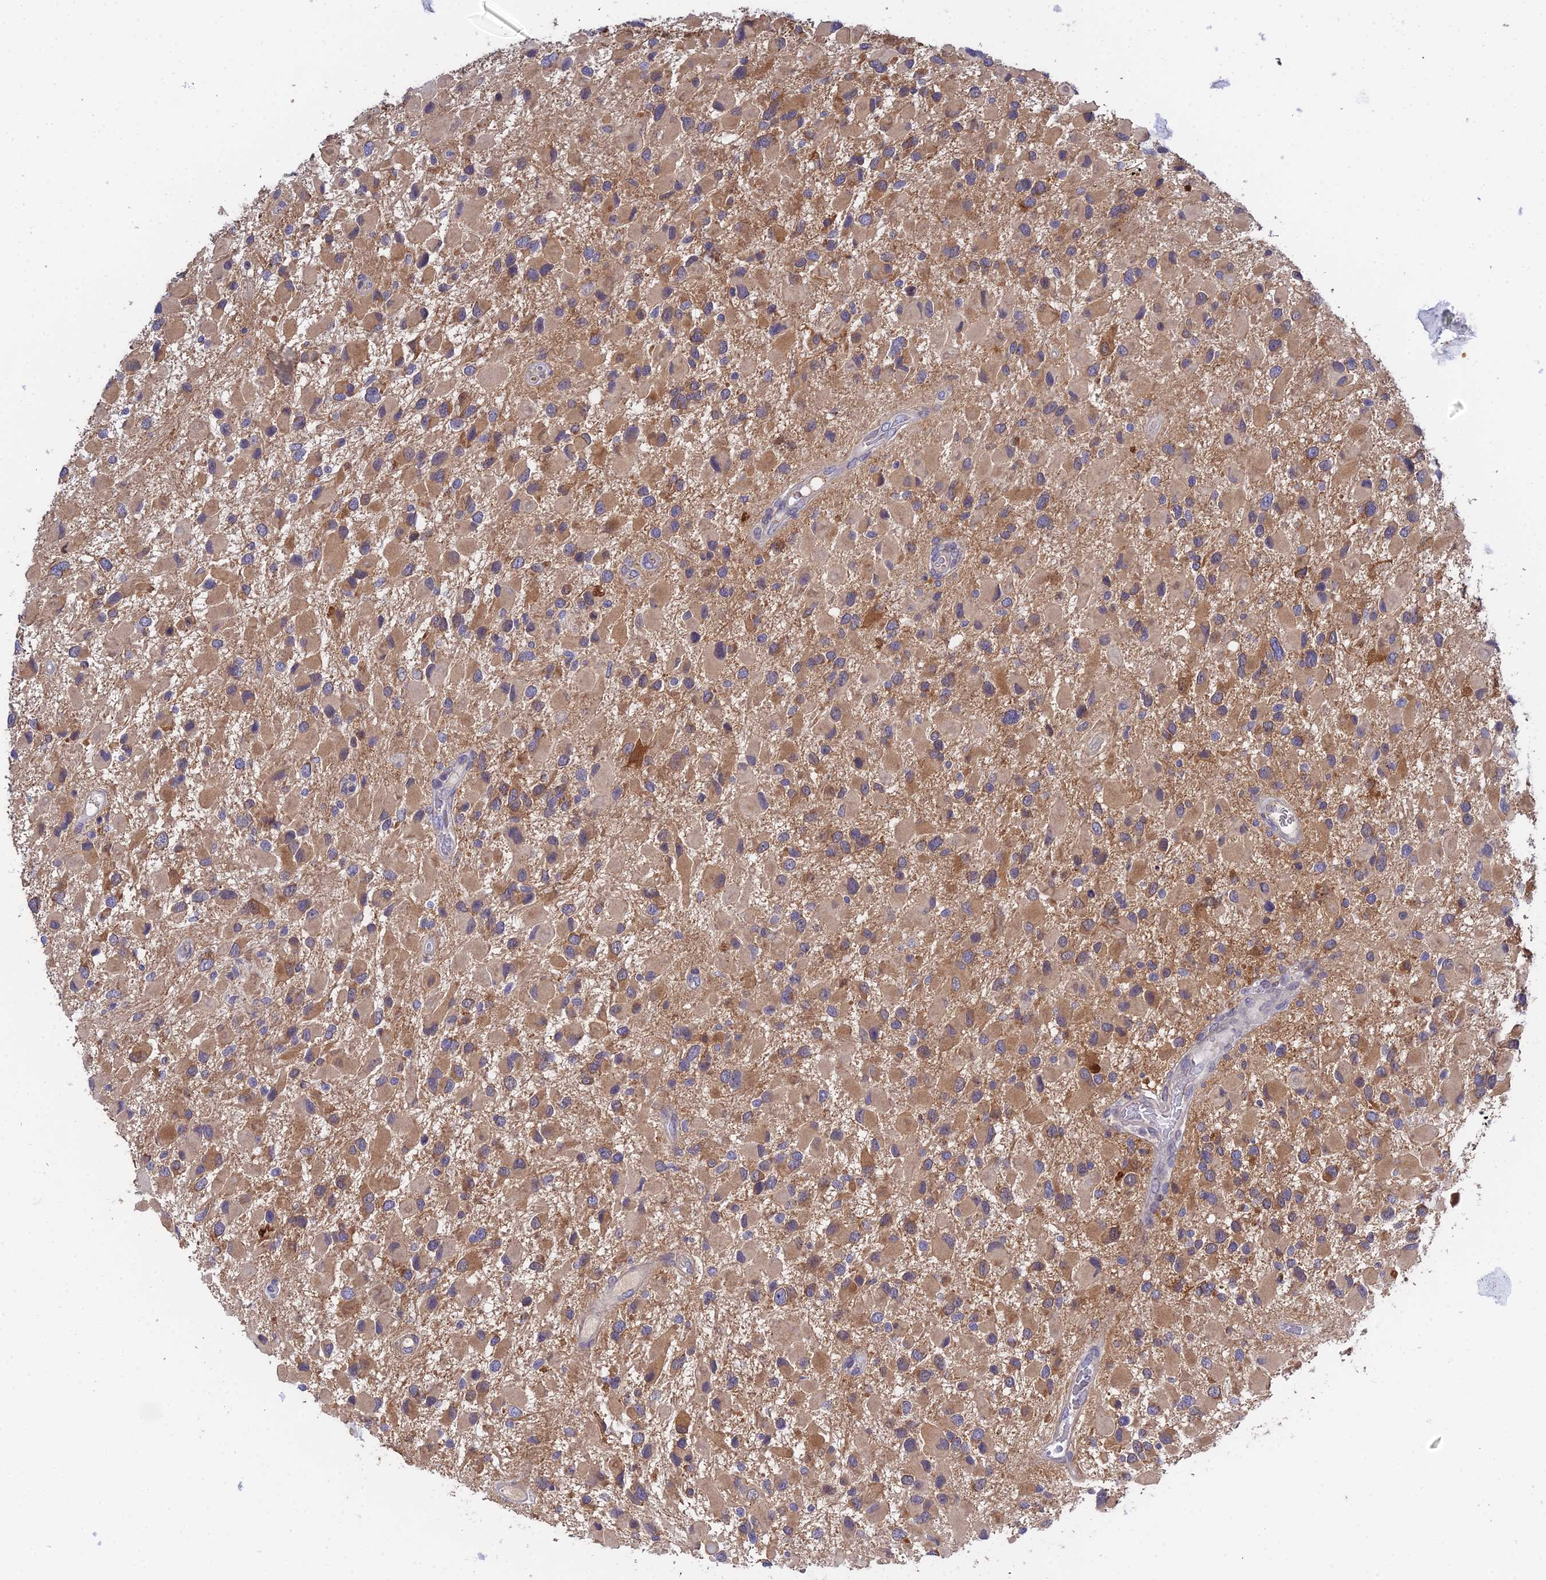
{"staining": {"intensity": "moderate", "quantity": ">75%", "location": "cytoplasmic/membranous"}, "tissue": "glioma", "cell_type": "Tumor cells", "image_type": "cancer", "snomed": [{"axis": "morphology", "description": "Glioma, malignant, High grade"}, {"axis": "topography", "description": "Brain"}], "caption": "Malignant high-grade glioma tissue exhibits moderate cytoplasmic/membranous staining in about >75% of tumor cells, visualized by immunohistochemistry.", "gene": "ELOA2", "patient": {"sex": "male", "age": 53}}